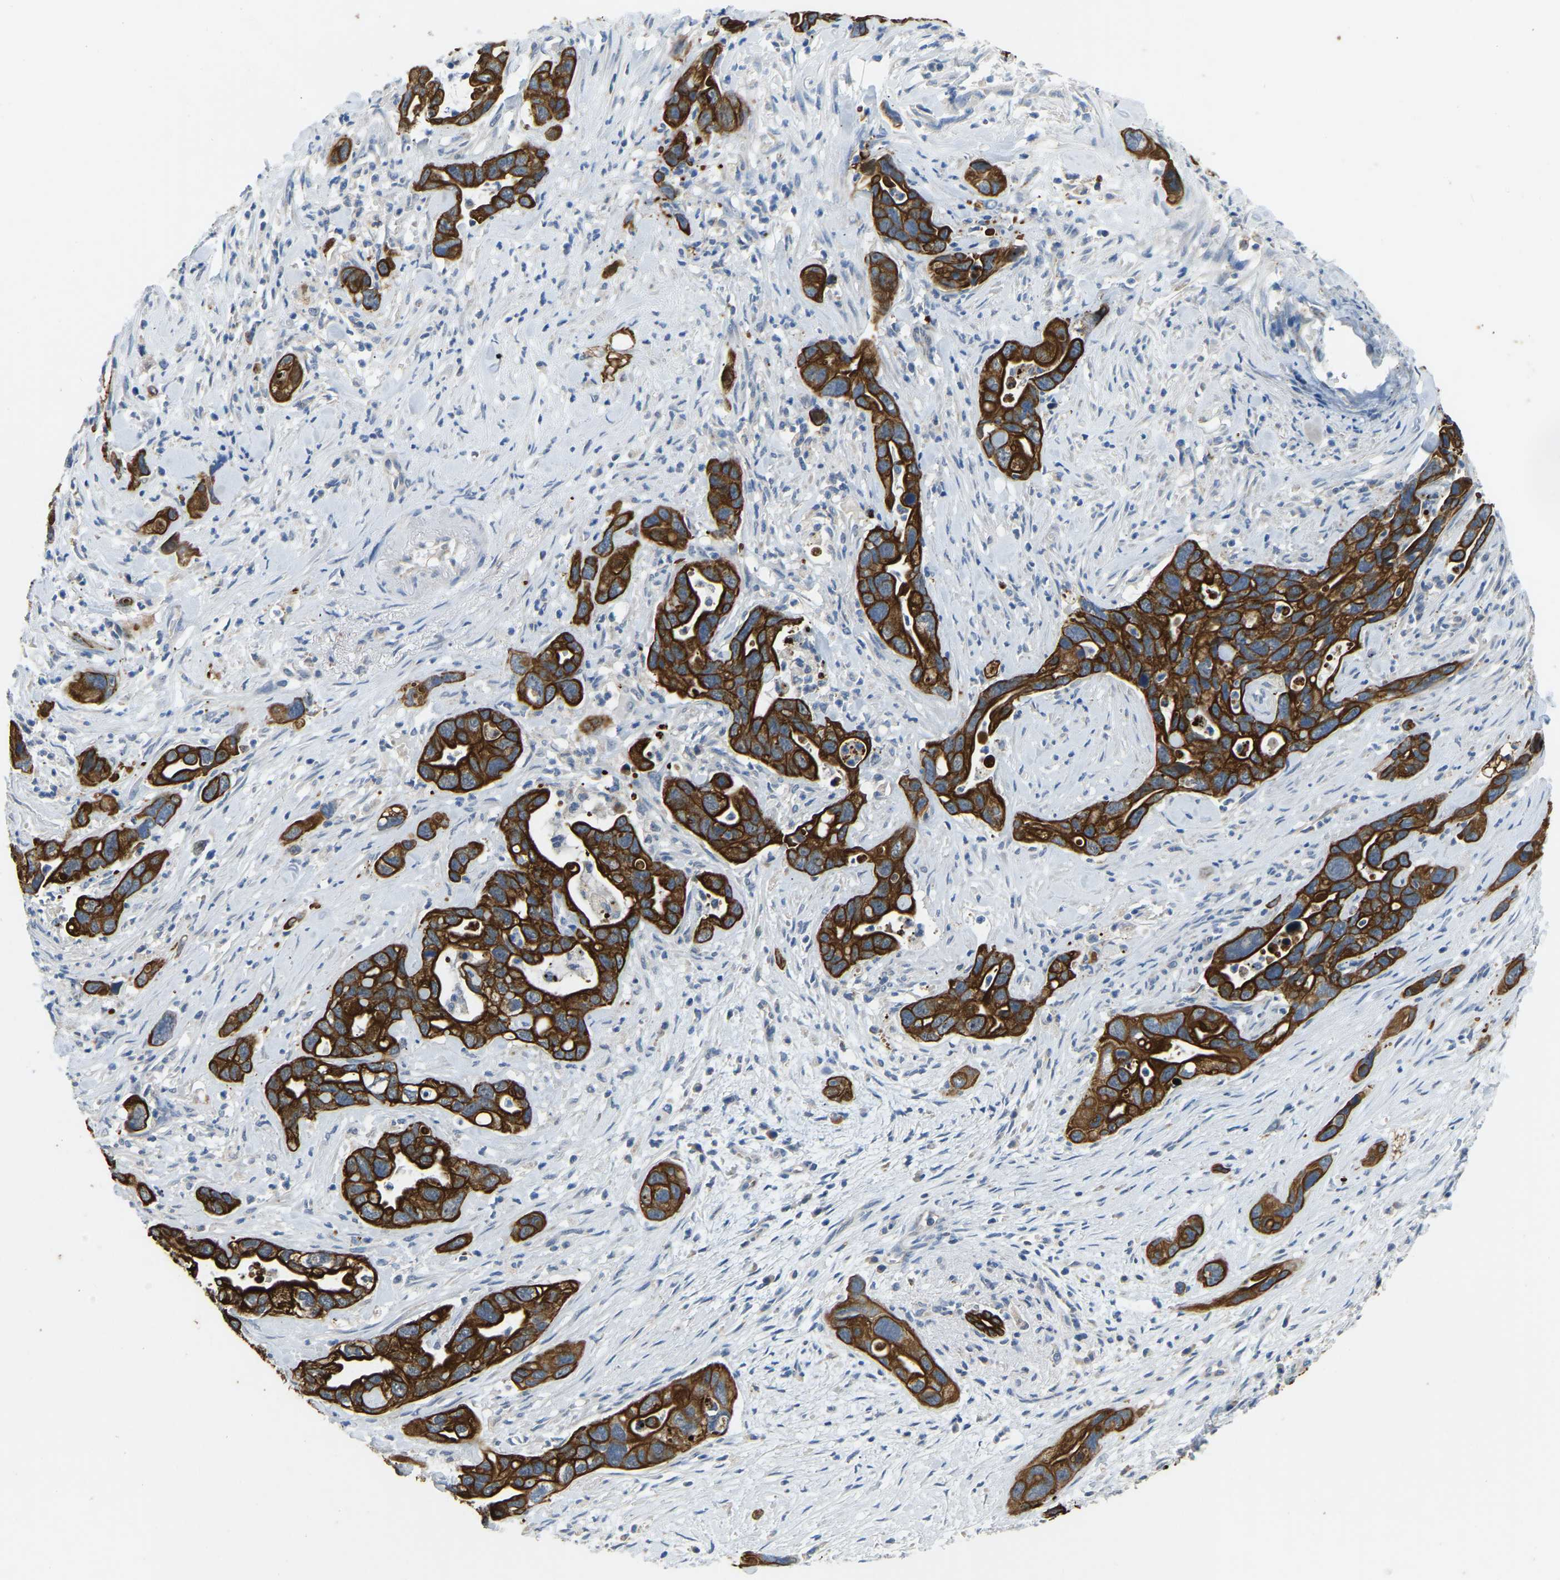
{"staining": {"intensity": "strong", "quantity": ">75%", "location": "cytoplasmic/membranous"}, "tissue": "pancreatic cancer", "cell_type": "Tumor cells", "image_type": "cancer", "snomed": [{"axis": "morphology", "description": "Adenocarcinoma, NOS"}, {"axis": "topography", "description": "Pancreas"}], "caption": "An immunohistochemistry photomicrograph of neoplastic tissue is shown. Protein staining in brown labels strong cytoplasmic/membranous positivity in pancreatic cancer within tumor cells.", "gene": "ZNF200", "patient": {"sex": "female", "age": 70}}